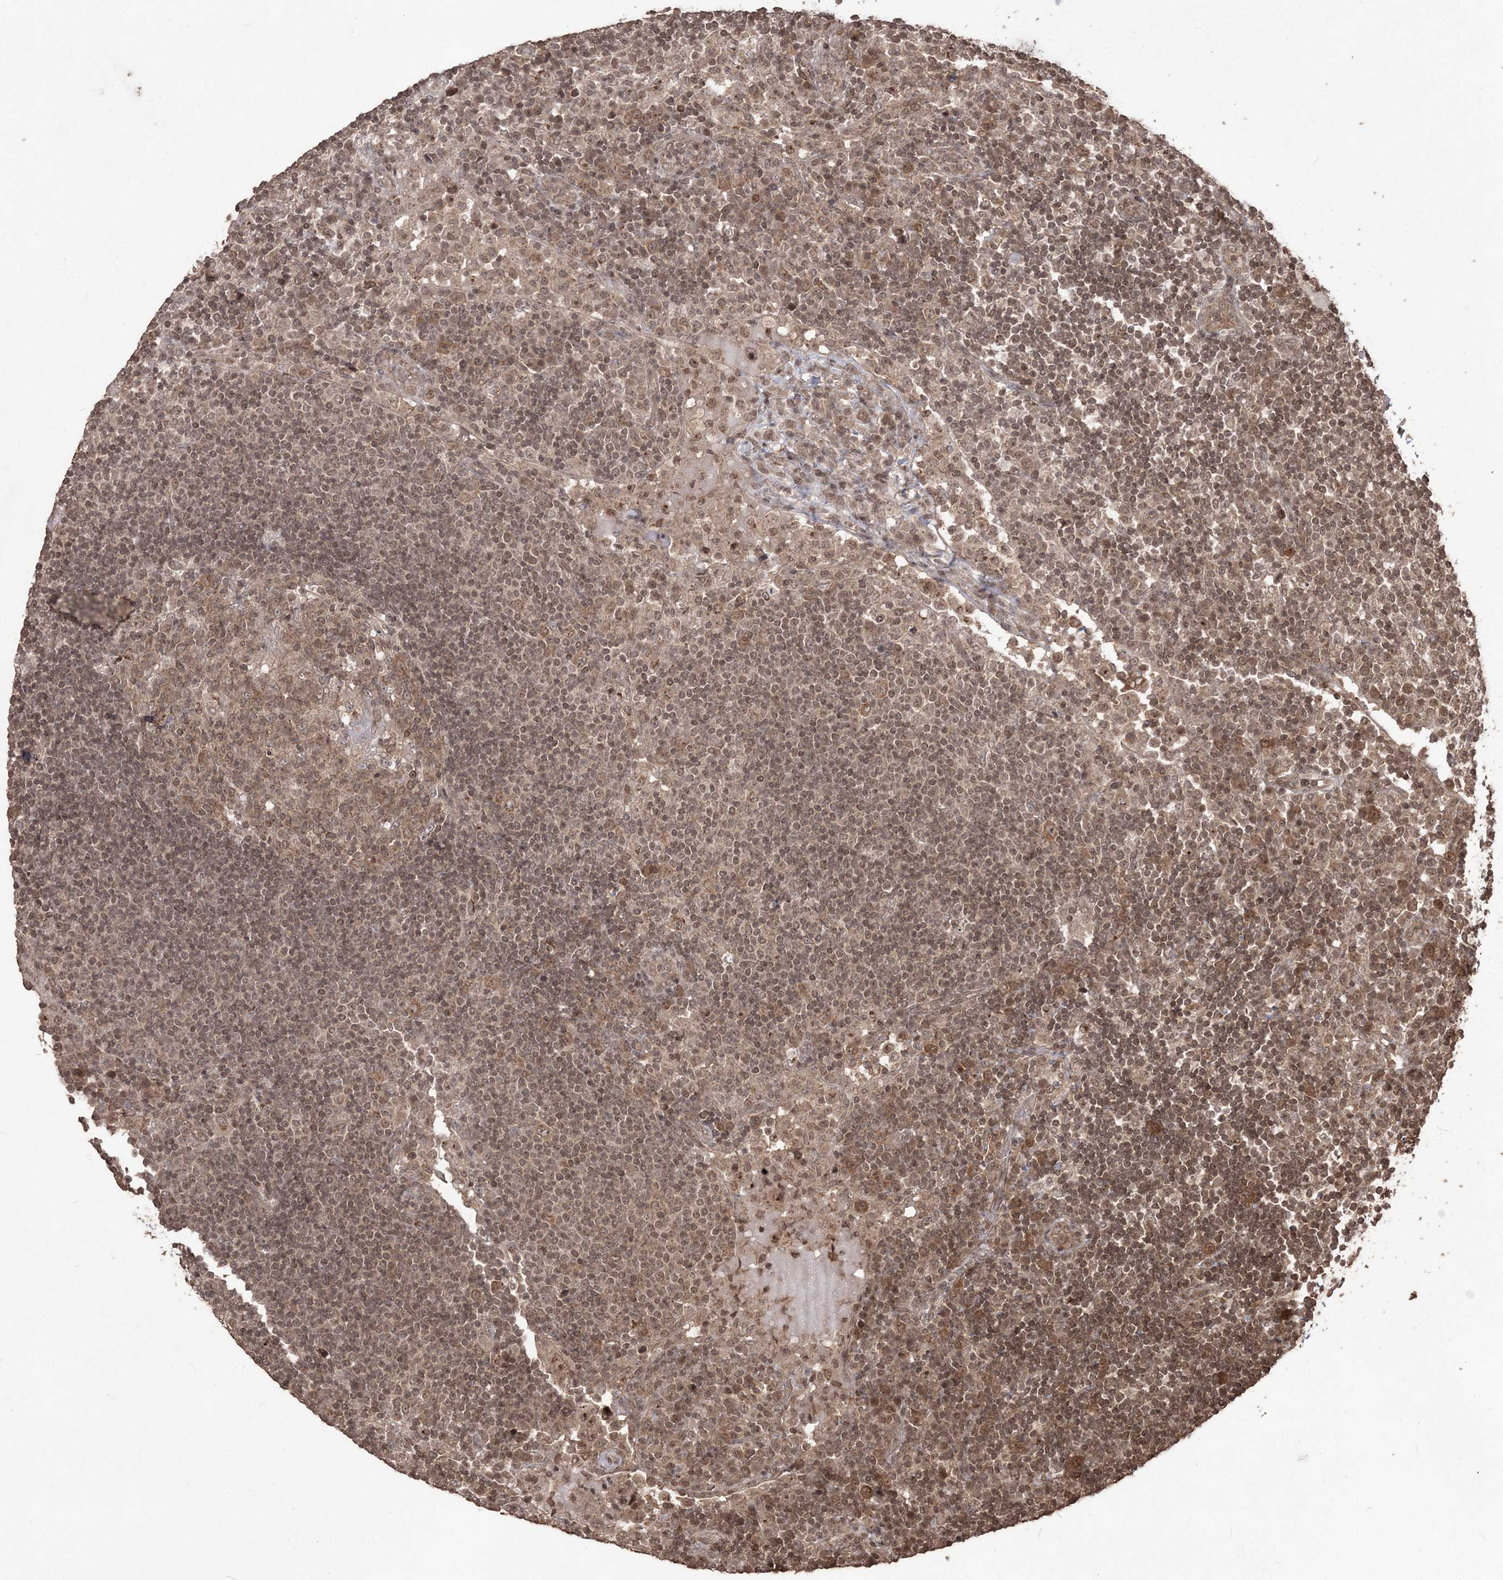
{"staining": {"intensity": "moderate", "quantity": ">75%", "location": "cytoplasmic/membranous,nuclear"}, "tissue": "lymph node", "cell_type": "Germinal center cells", "image_type": "normal", "snomed": [{"axis": "morphology", "description": "Normal tissue, NOS"}, {"axis": "topography", "description": "Lymph node"}], "caption": "About >75% of germinal center cells in normal human lymph node exhibit moderate cytoplasmic/membranous,nuclear protein staining as visualized by brown immunohistochemical staining.", "gene": "EHHADH", "patient": {"sex": "female", "age": 53}}